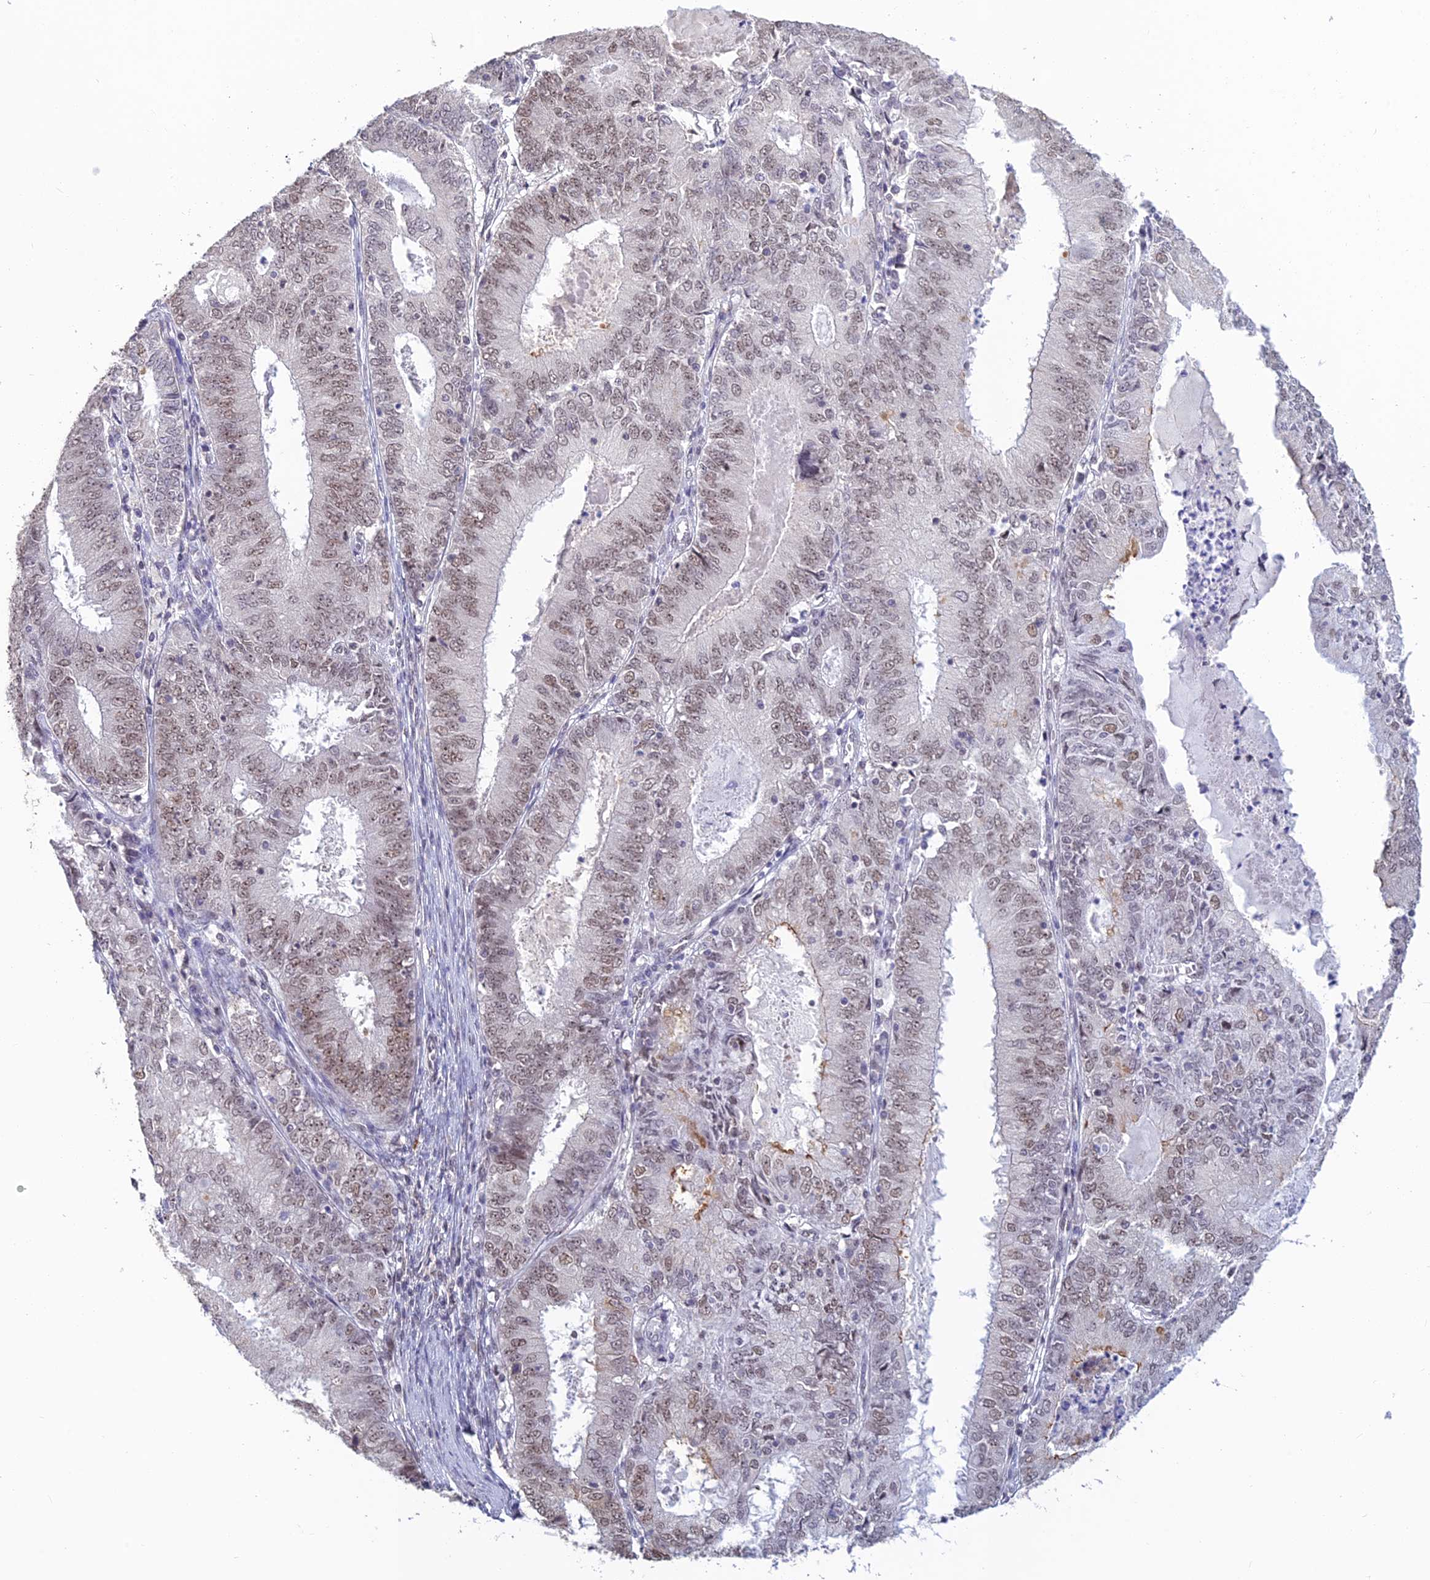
{"staining": {"intensity": "weak", "quantity": "<25%", "location": "nuclear"}, "tissue": "endometrial cancer", "cell_type": "Tumor cells", "image_type": "cancer", "snomed": [{"axis": "morphology", "description": "Adenocarcinoma, NOS"}, {"axis": "topography", "description": "Endometrium"}], "caption": "Human endometrial adenocarcinoma stained for a protein using immunohistochemistry (IHC) reveals no expression in tumor cells.", "gene": "POLR1G", "patient": {"sex": "female", "age": 57}}